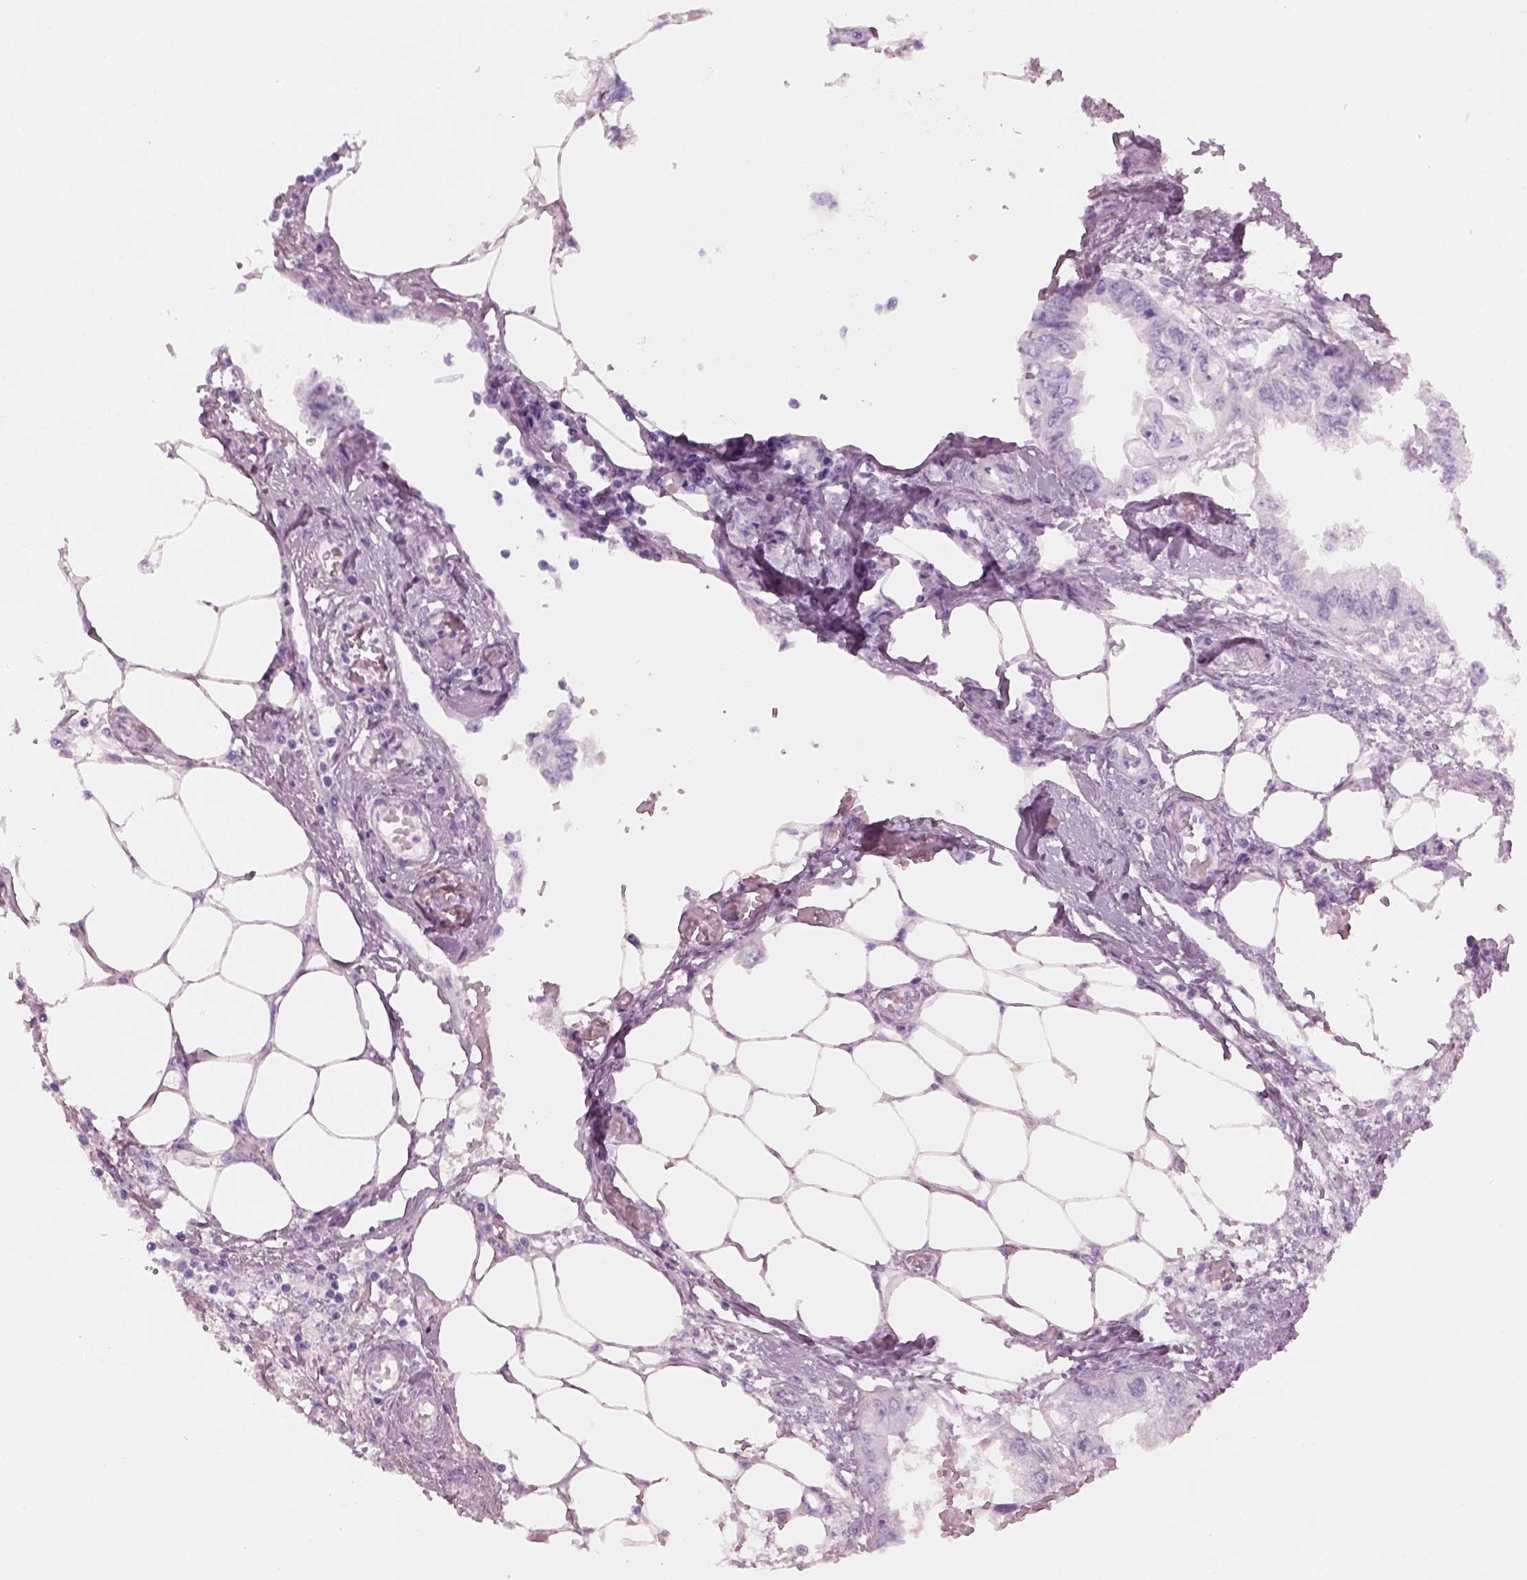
{"staining": {"intensity": "negative", "quantity": "none", "location": "none"}, "tissue": "endometrial cancer", "cell_type": "Tumor cells", "image_type": "cancer", "snomed": [{"axis": "morphology", "description": "Adenocarcinoma, NOS"}, {"axis": "morphology", "description": "Adenocarcinoma, metastatic, NOS"}, {"axis": "topography", "description": "Adipose tissue"}, {"axis": "topography", "description": "Endometrium"}], "caption": "Immunohistochemistry (IHC) of human endometrial adenocarcinoma reveals no expression in tumor cells. (Stains: DAB (3,3'-diaminobenzidine) immunohistochemistry with hematoxylin counter stain, Microscopy: brightfield microscopy at high magnification).", "gene": "HYDIN", "patient": {"sex": "female", "age": 67}}